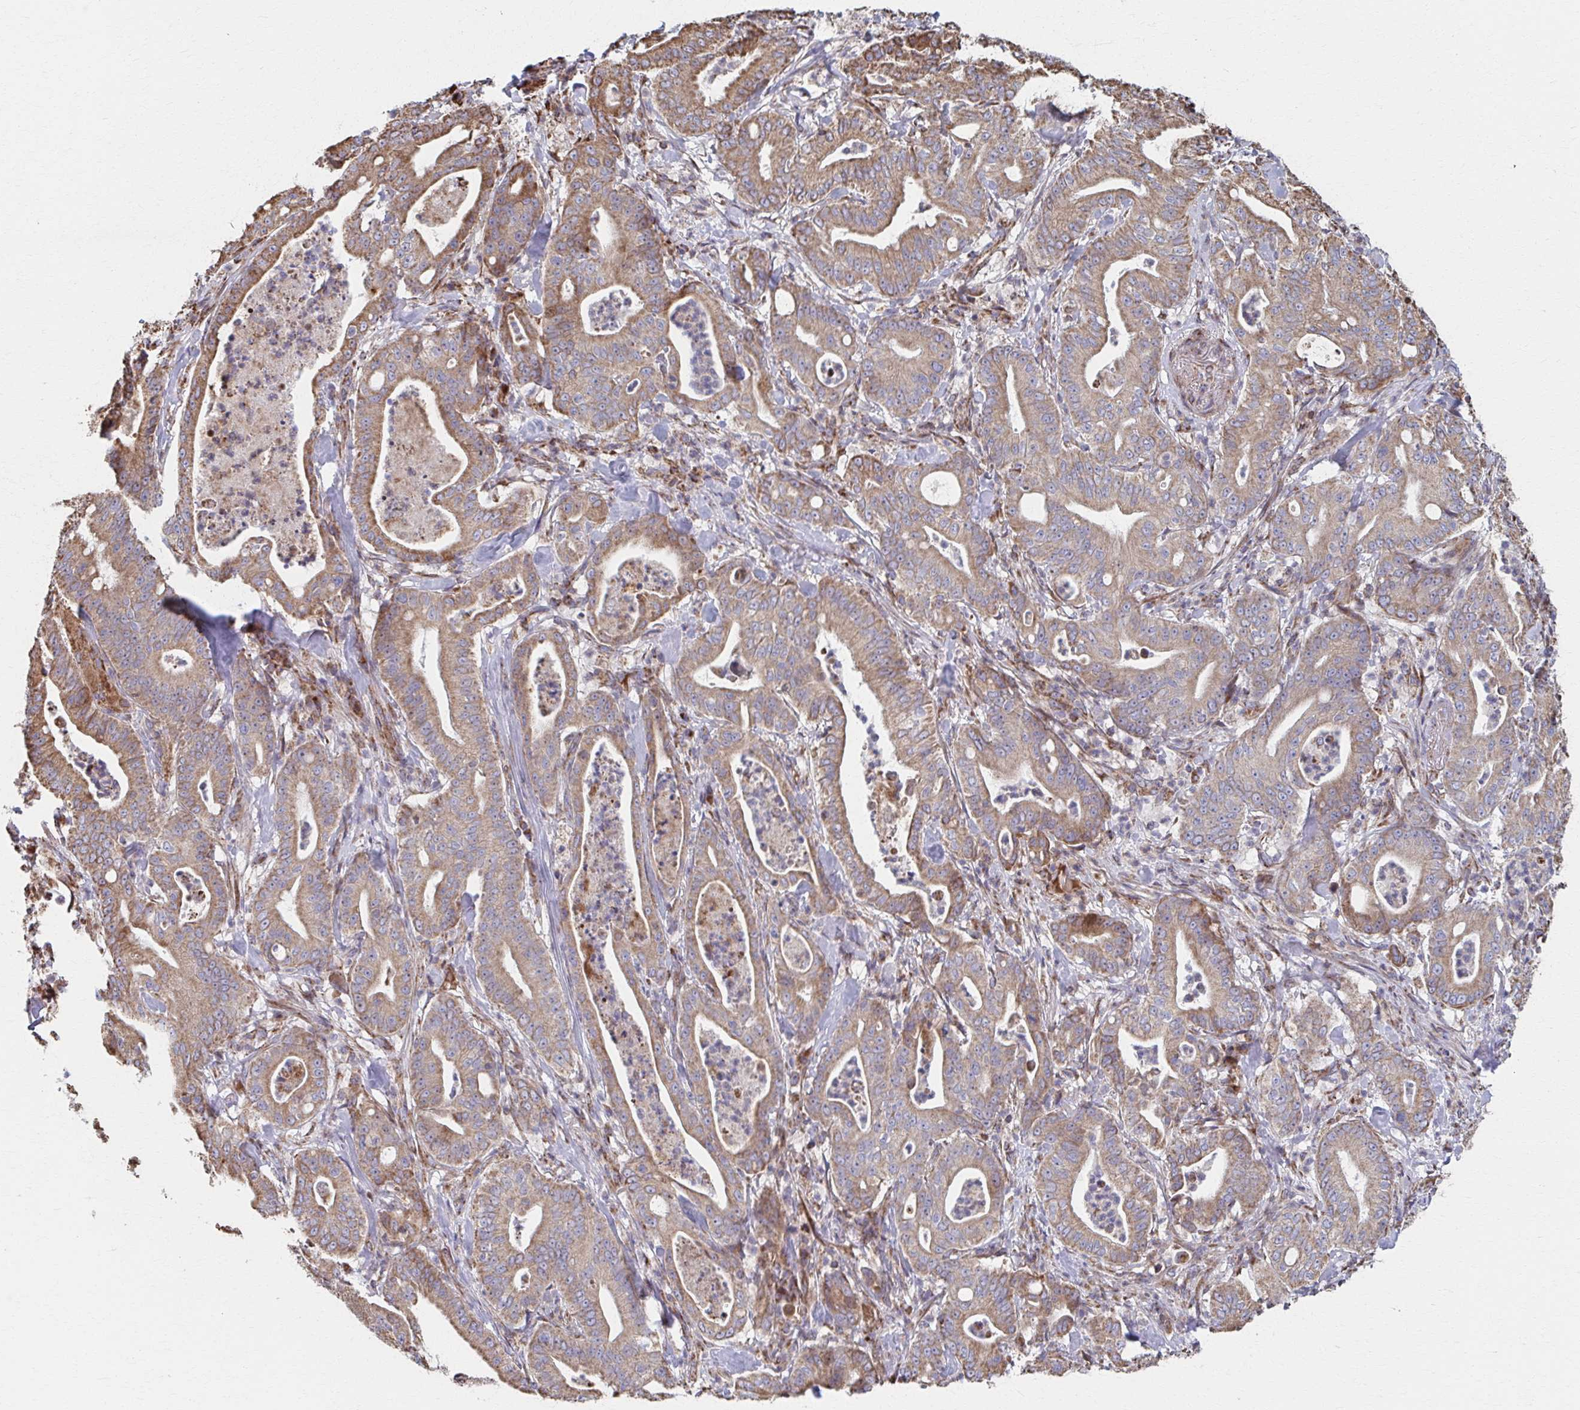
{"staining": {"intensity": "moderate", "quantity": ">75%", "location": "cytoplasmic/membranous"}, "tissue": "pancreatic cancer", "cell_type": "Tumor cells", "image_type": "cancer", "snomed": [{"axis": "morphology", "description": "Adenocarcinoma, NOS"}, {"axis": "topography", "description": "Pancreas"}], "caption": "Immunohistochemistry (IHC) image of adenocarcinoma (pancreatic) stained for a protein (brown), which shows medium levels of moderate cytoplasmic/membranous staining in approximately >75% of tumor cells.", "gene": "SAT1", "patient": {"sex": "male", "age": 71}}